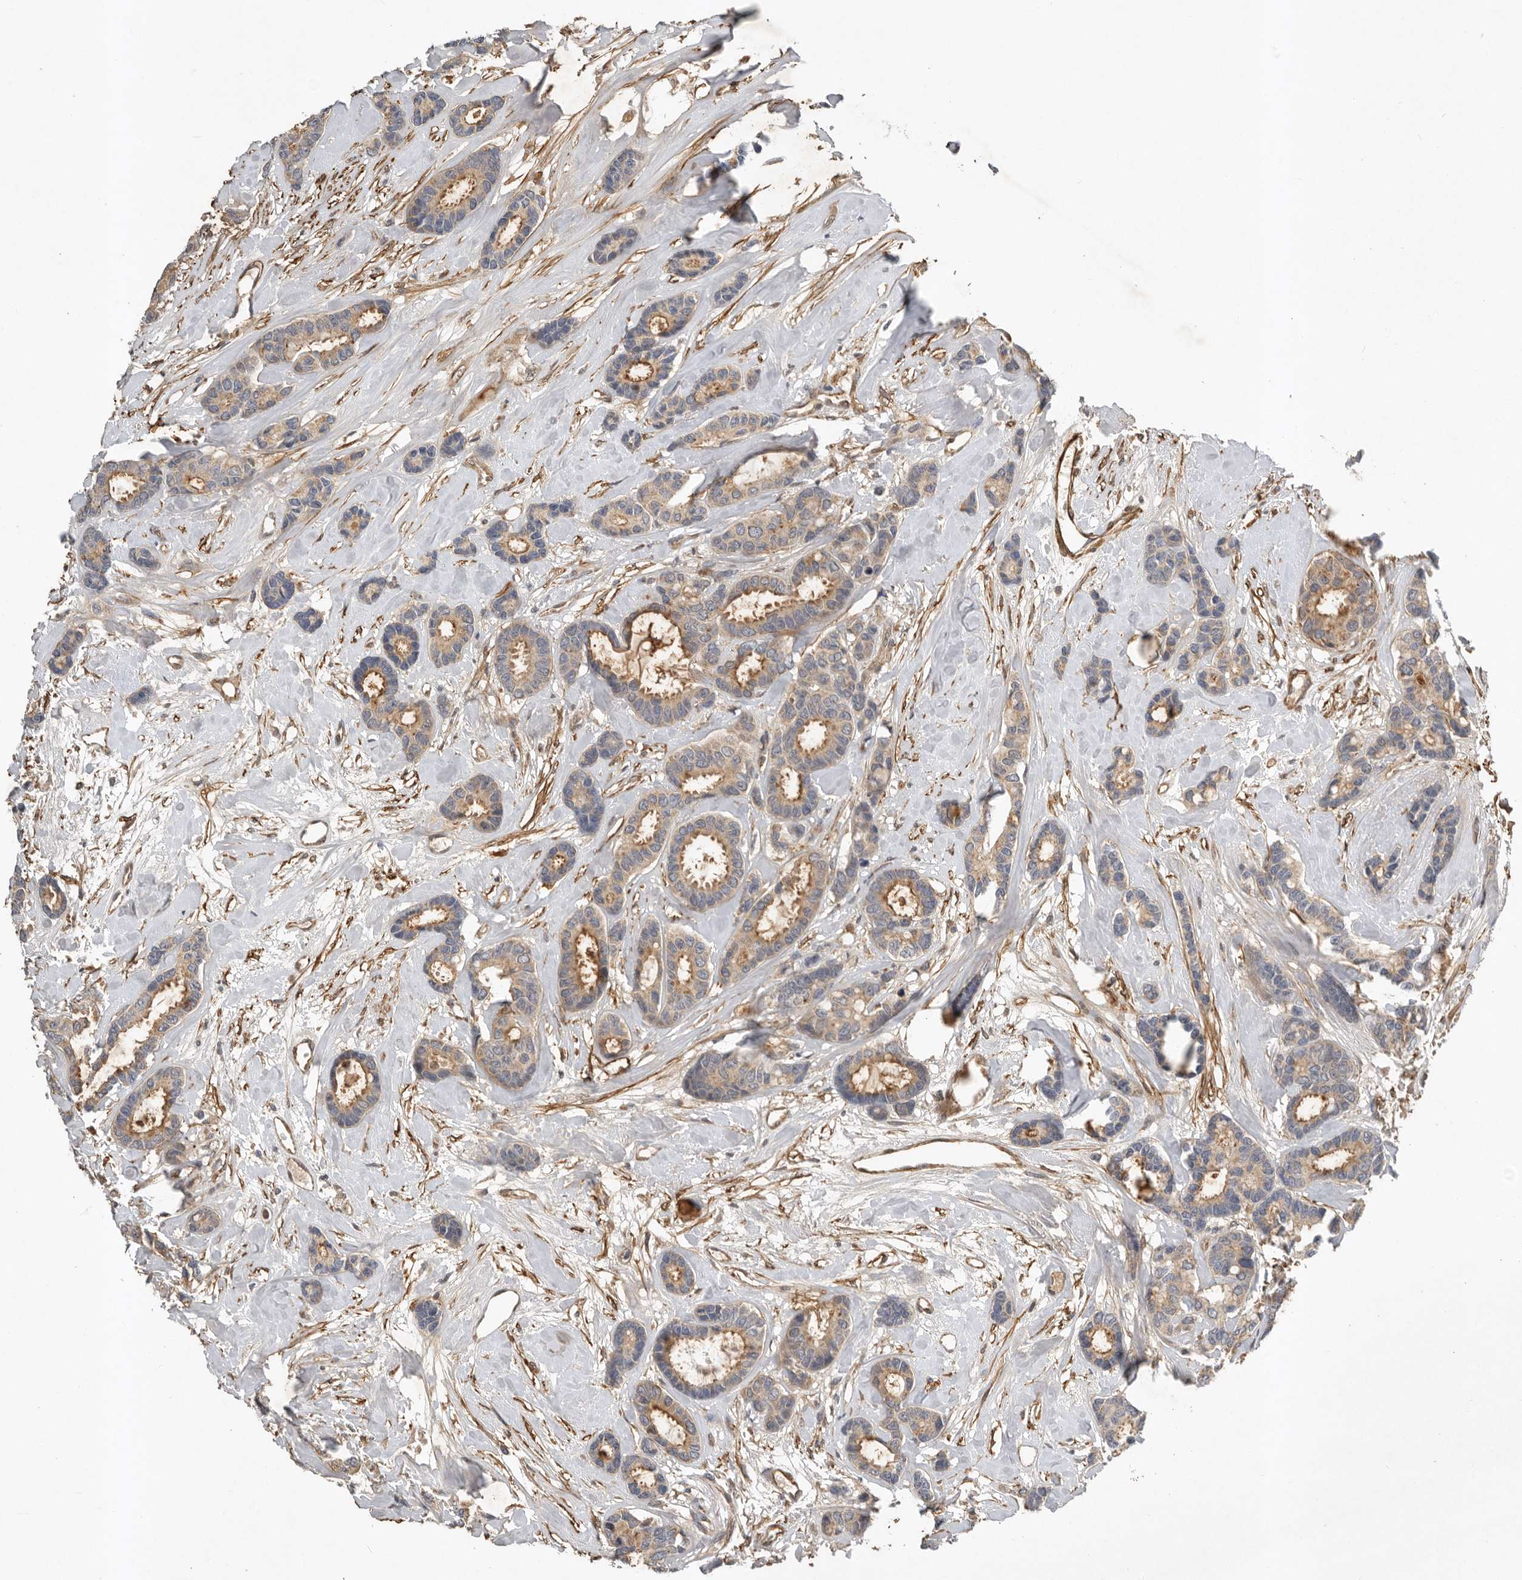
{"staining": {"intensity": "moderate", "quantity": "25%-75%", "location": "cytoplasmic/membranous"}, "tissue": "breast cancer", "cell_type": "Tumor cells", "image_type": "cancer", "snomed": [{"axis": "morphology", "description": "Duct carcinoma"}, {"axis": "topography", "description": "Breast"}], "caption": "Brown immunohistochemical staining in breast cancer shows moderate cytoplasmic/membranous positivity in approximately 25%-75% of tumor cells.", "gene": "RNF157", "patient": {"sex": "female", "age": 87}}